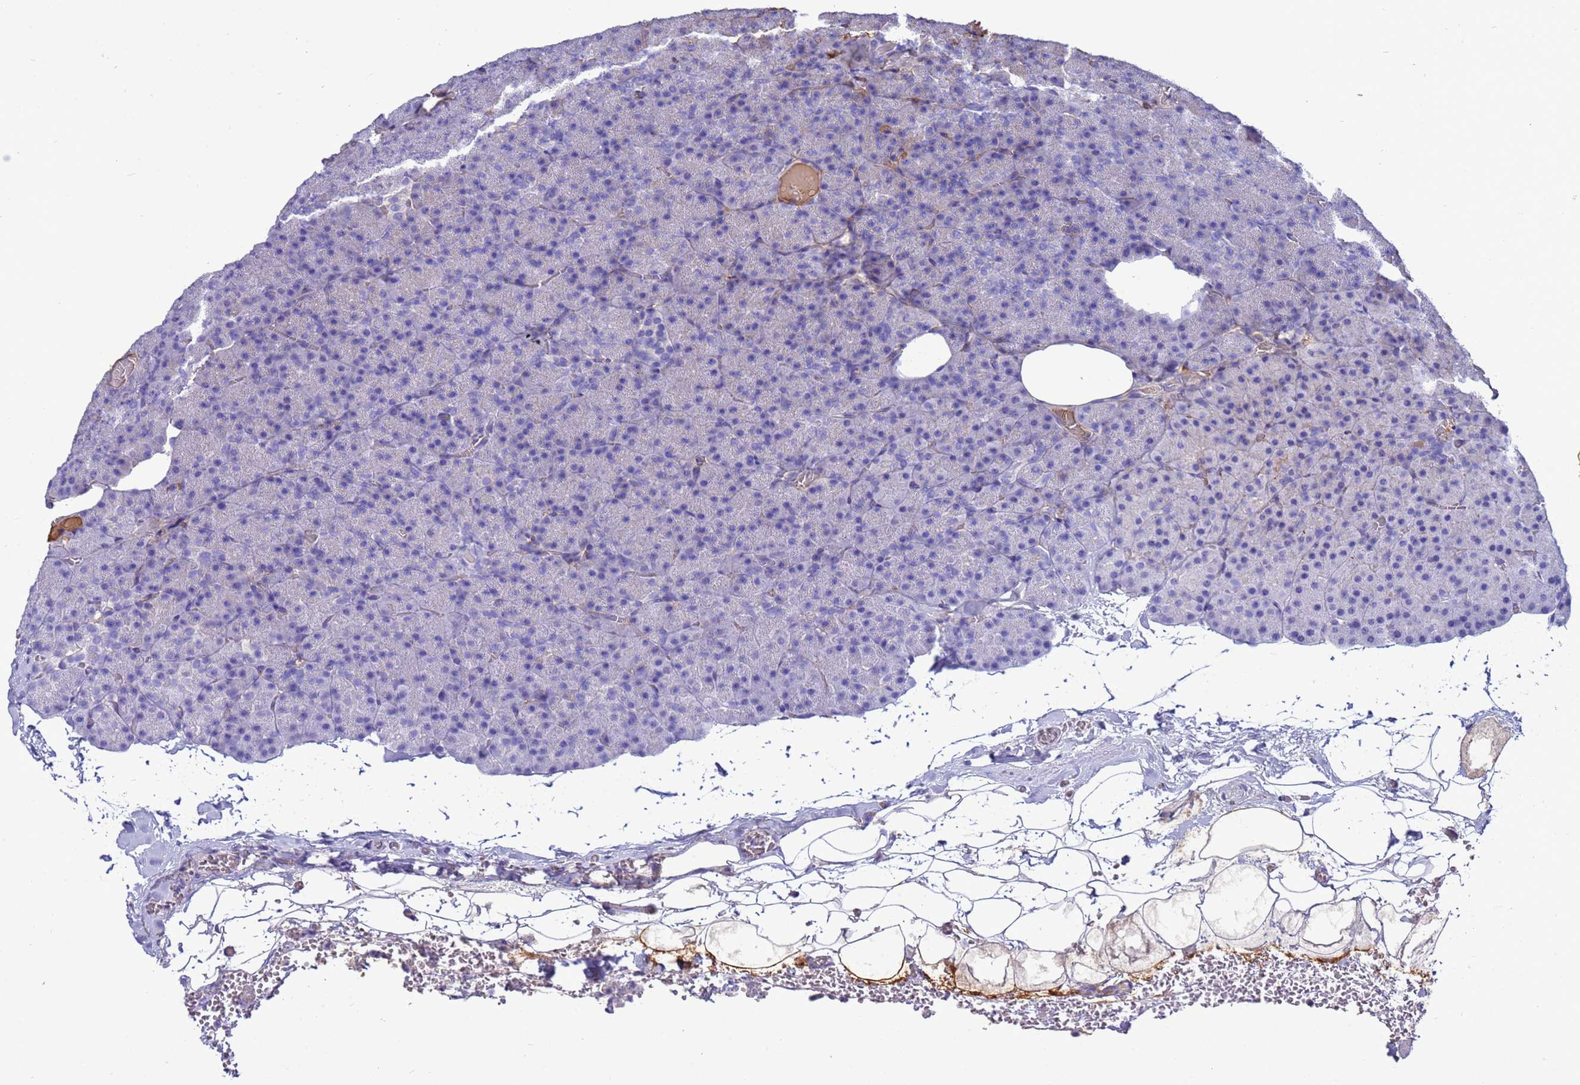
{"staining": {"intensity": "weak", "quantity": "<25%", "location": "cytoplasmic/membranous"}, "tissue": "pancreas", "cell_type": "Exocrine glandular cells", "image_type": "normal", "snomed": [{"axis": "morphology", "description": "Normal tissue, NOS"}, {"axis": "morphology", "description": "Carcinoid, malignant, NOS"}, {"axis": "topography", "description": "Pancreas"}], "caption": "Immunohistochemistry (IHC) of benign human pancreas demonstrates no expression in exocrine glandular cells. The staining is performed using DAB brown chromogen with nuclei counter-stained in using hematoxylin.", "gene": "H1", "patient": {"sex": "female", "age": 35}}